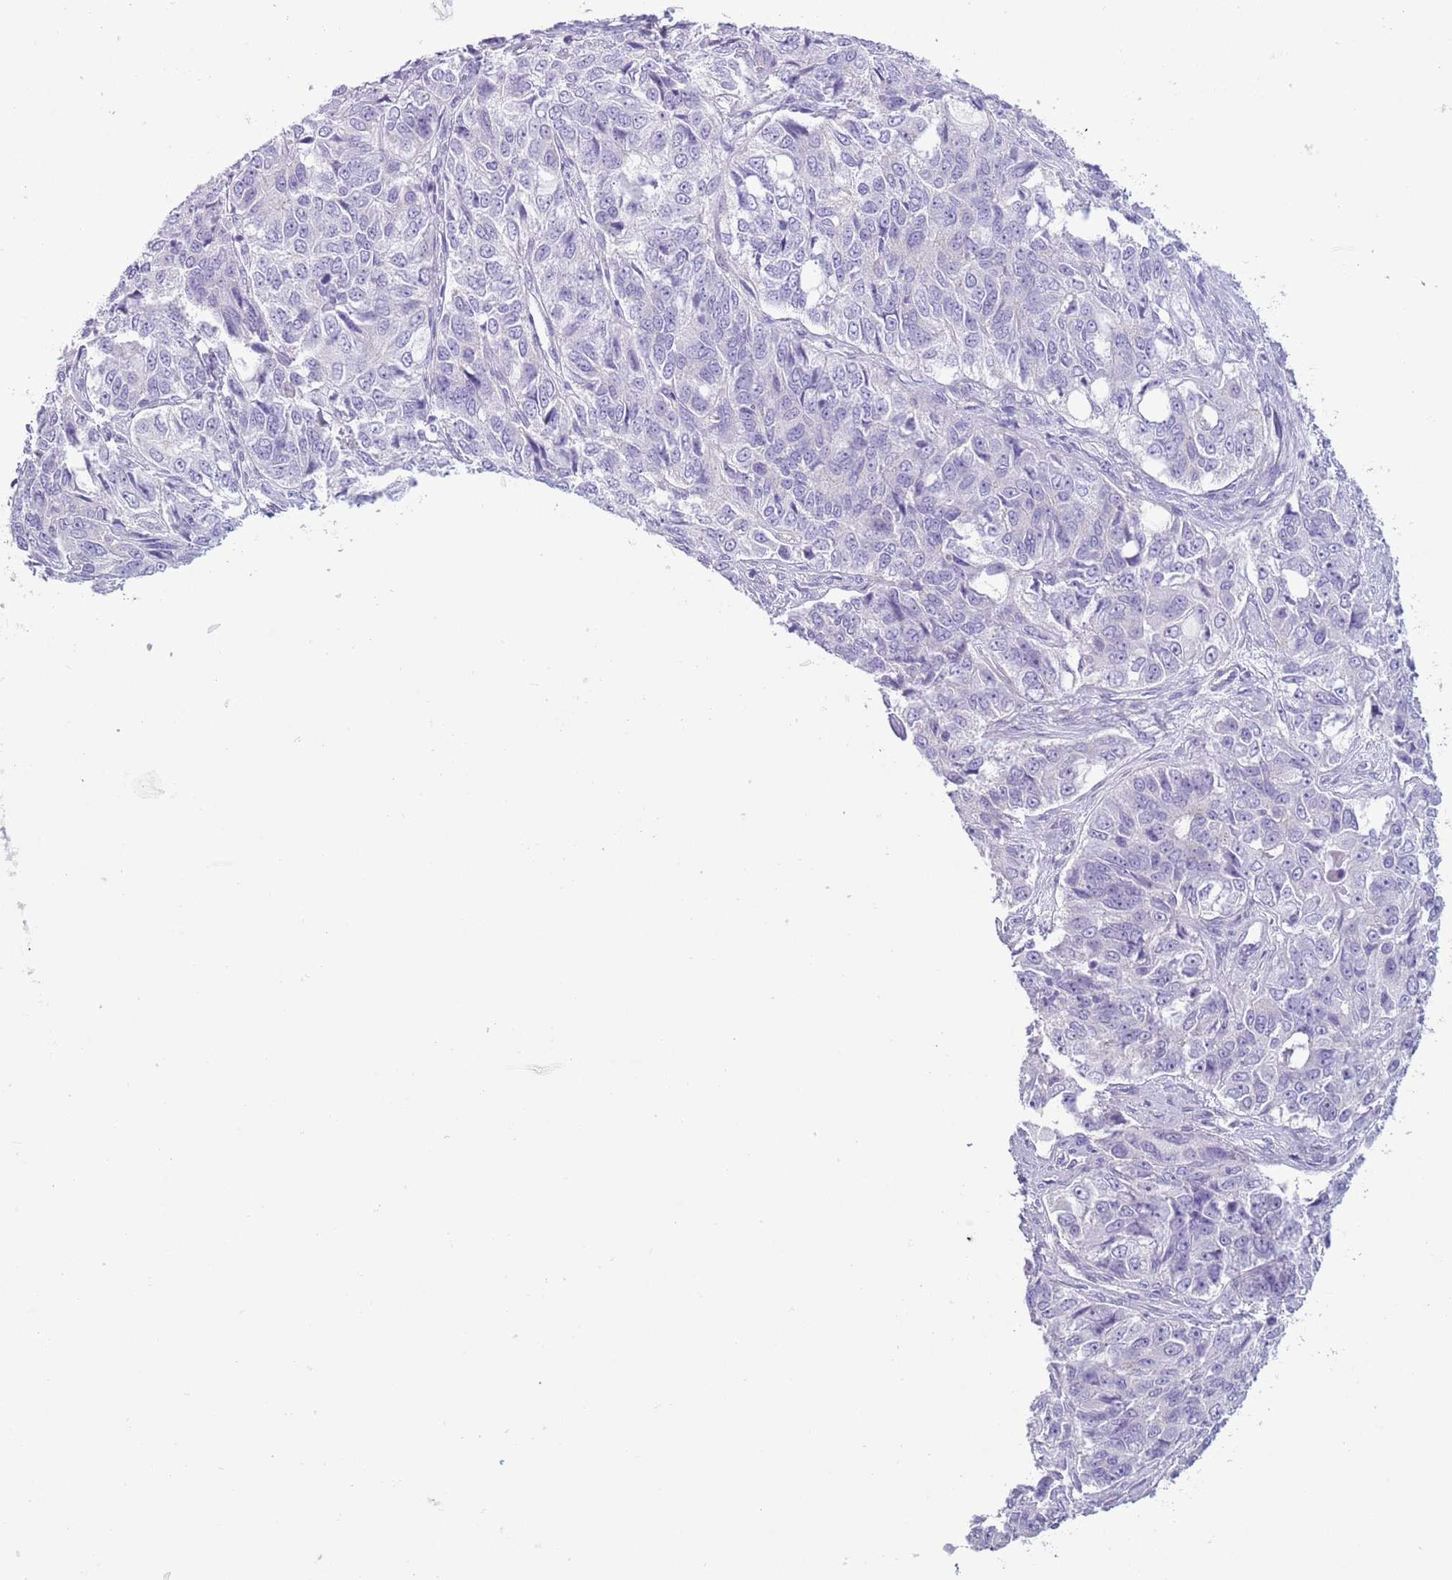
{"staining": {"intensity": "negative", "quantity": "none", "location": "none"}, "tissue": "ovarian cancer", "cell_type": "Tumor cells", "image_type": "cancer", "snomed": [{"axis": "morphology", "description": "Carcinoma, endometroid"}, {"axis": "topography", "description": "Ovary"}], "caption": "DAB (3,3'-diaminobenzidine) immunohistochemical staining of endometroid carcinoma (ovarian) demonstrates no significant staining in tumor cells.", "gene": "RBP3", "patient": {"sex": "female", "age": 51}}